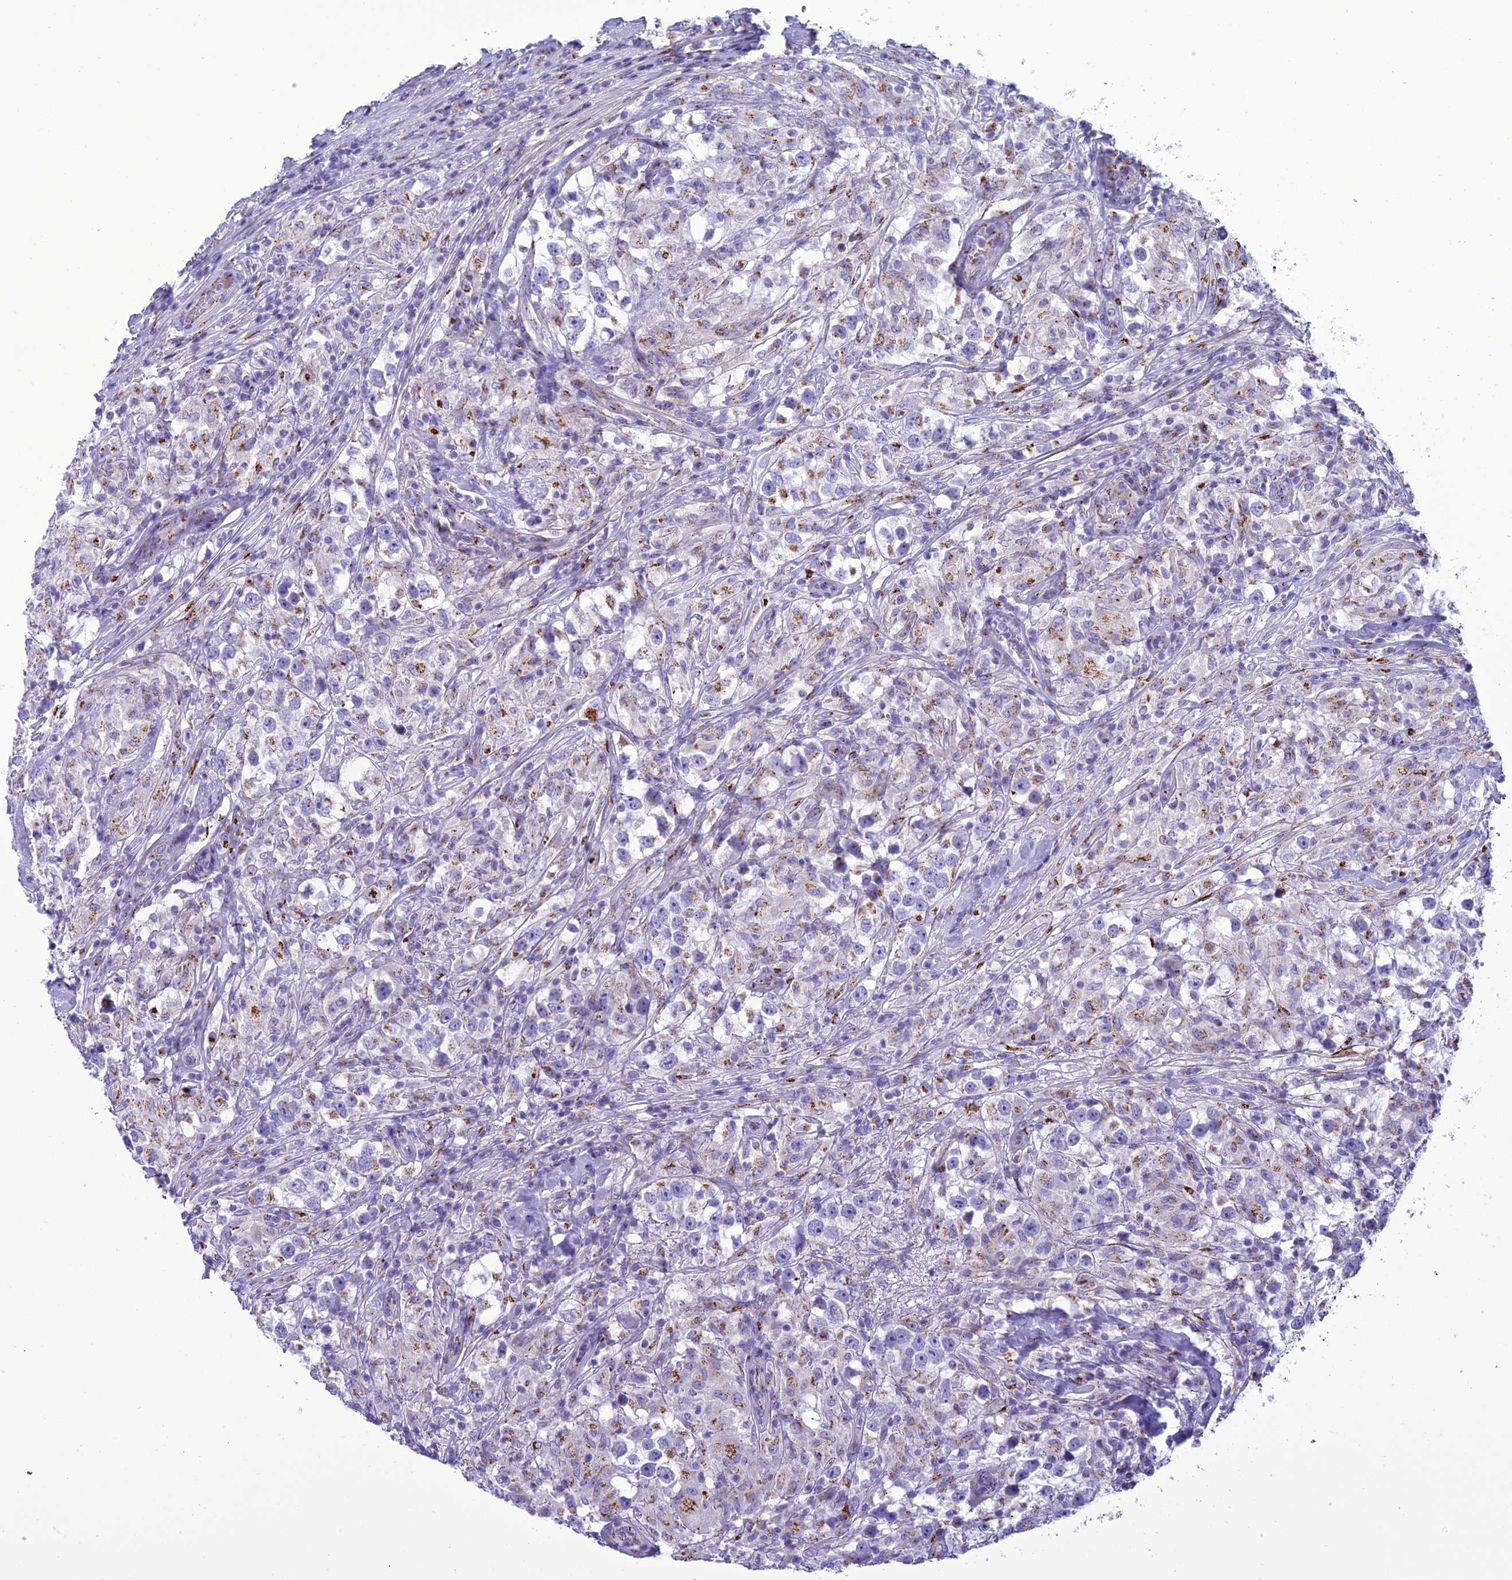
{"staining": {"intensity": "moderate", "quantity": "25%-75%", "location": "cytoplasmic/membranous"}, "tissue": "testis cancer", "cell_type": "Tumor cells", "image_type": "cancer", "snomed": [{"axis": "morphology", "description": "Seminoma, NOS"}, {"axis": "topography", "description": "Testis"}], "caption": "Immunohistochemical staining of human seminoma (testis) displays medium levels of moderate cytoplasmic/membranous protein positivity in about 25%-75% of tumor cells.", "gene": "GOLM2", "patient": {"sex": "male", "age": 46}}